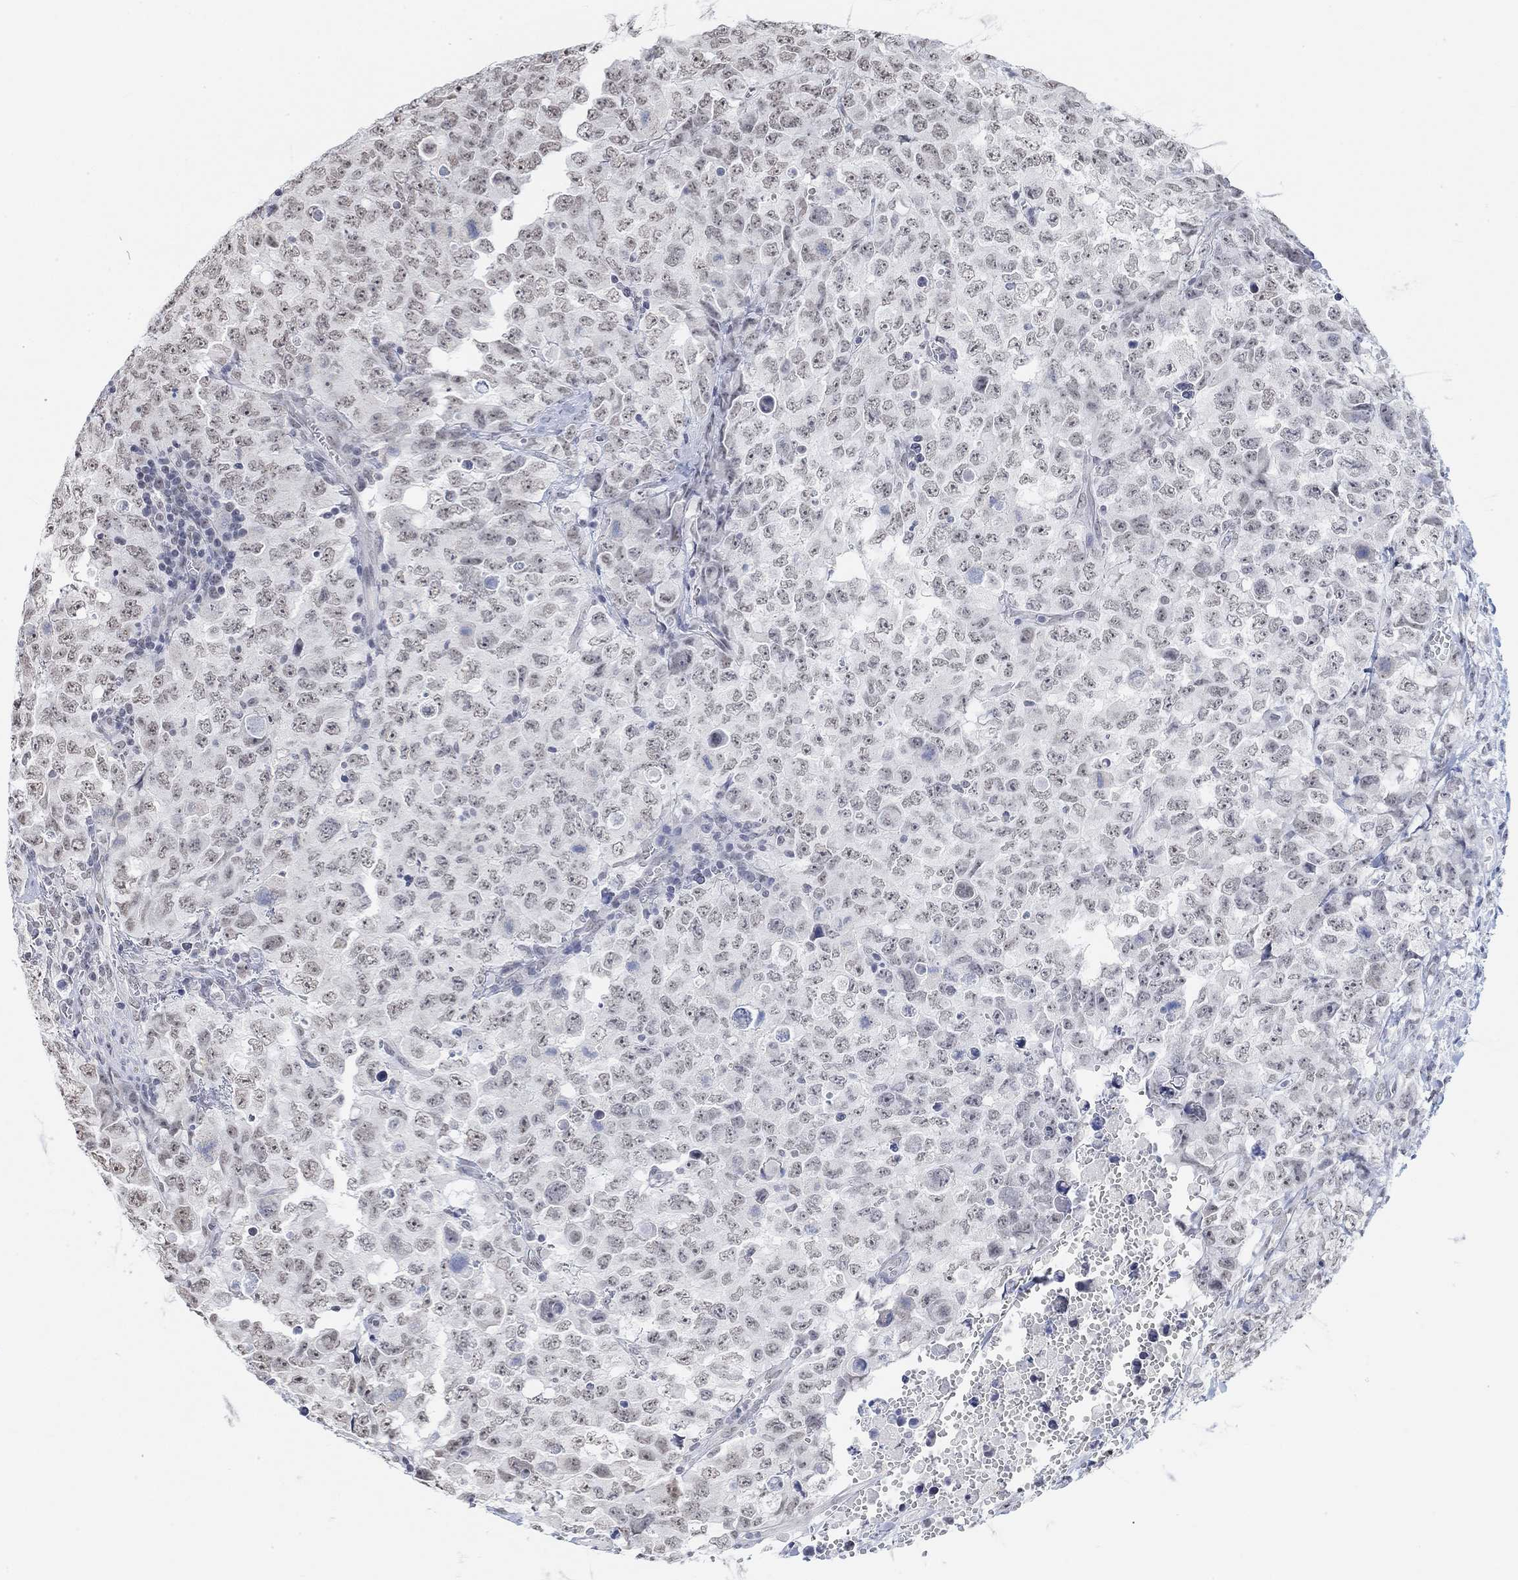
{"staining": {"intensity": "weak", "quantity": "<25%", "location": "nuclear"}, "tissue": "testis cancer", "cell_type": "Tumor cells", "image_type": "cancer", "snomed": [{"axis": "morphology", "description": "Carcinoma, Embryonal, NOS"}, {"axis": "topography", "description": "Testis"}], "caption": "DAB immunohistochemical staining of embryonal carcinoma (testis) shows no significant expression in tumor cells.", "gene": "PURG", "patient": {"sex": "male", "age": 23}}